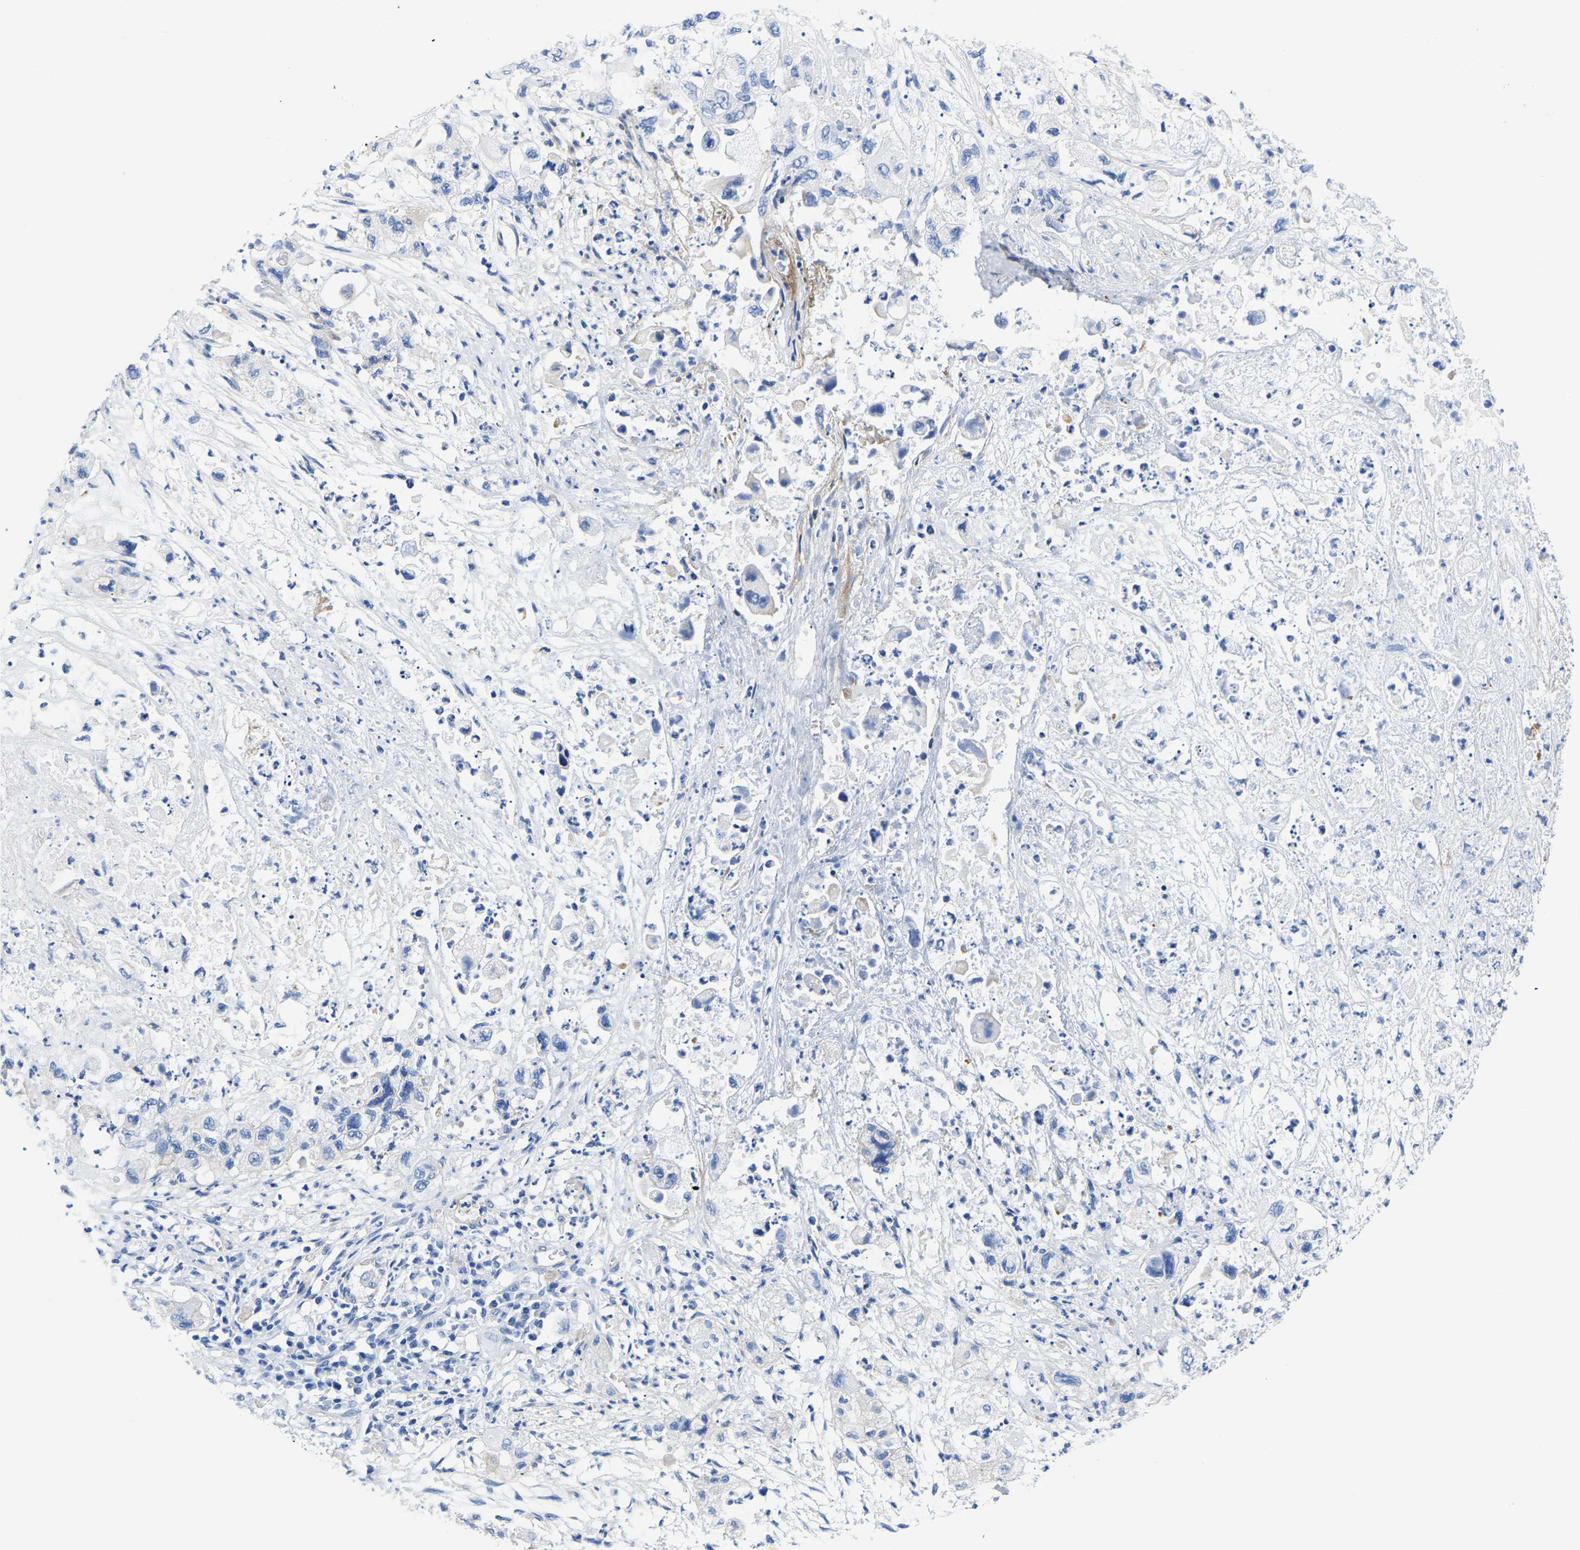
{"staining": {"intensity": "negative", "quantity": "none", "location": "none"}, "tissue": "pancreatic cancer", "cell_type": "Tumor cells", "image_type": "cancer", "snomed": [{"axis": "morphology", "description": "Adenocarcinoma, NOS"}, {"axis": "topography", "description": "Pancreas"}], "caption": "DAB immunohistochemical staining of human pancreatic cancer shows no significant positivity in tumor cells.", "gene": "UPK3A", "patient": {"sex": "female", "age": 78}}